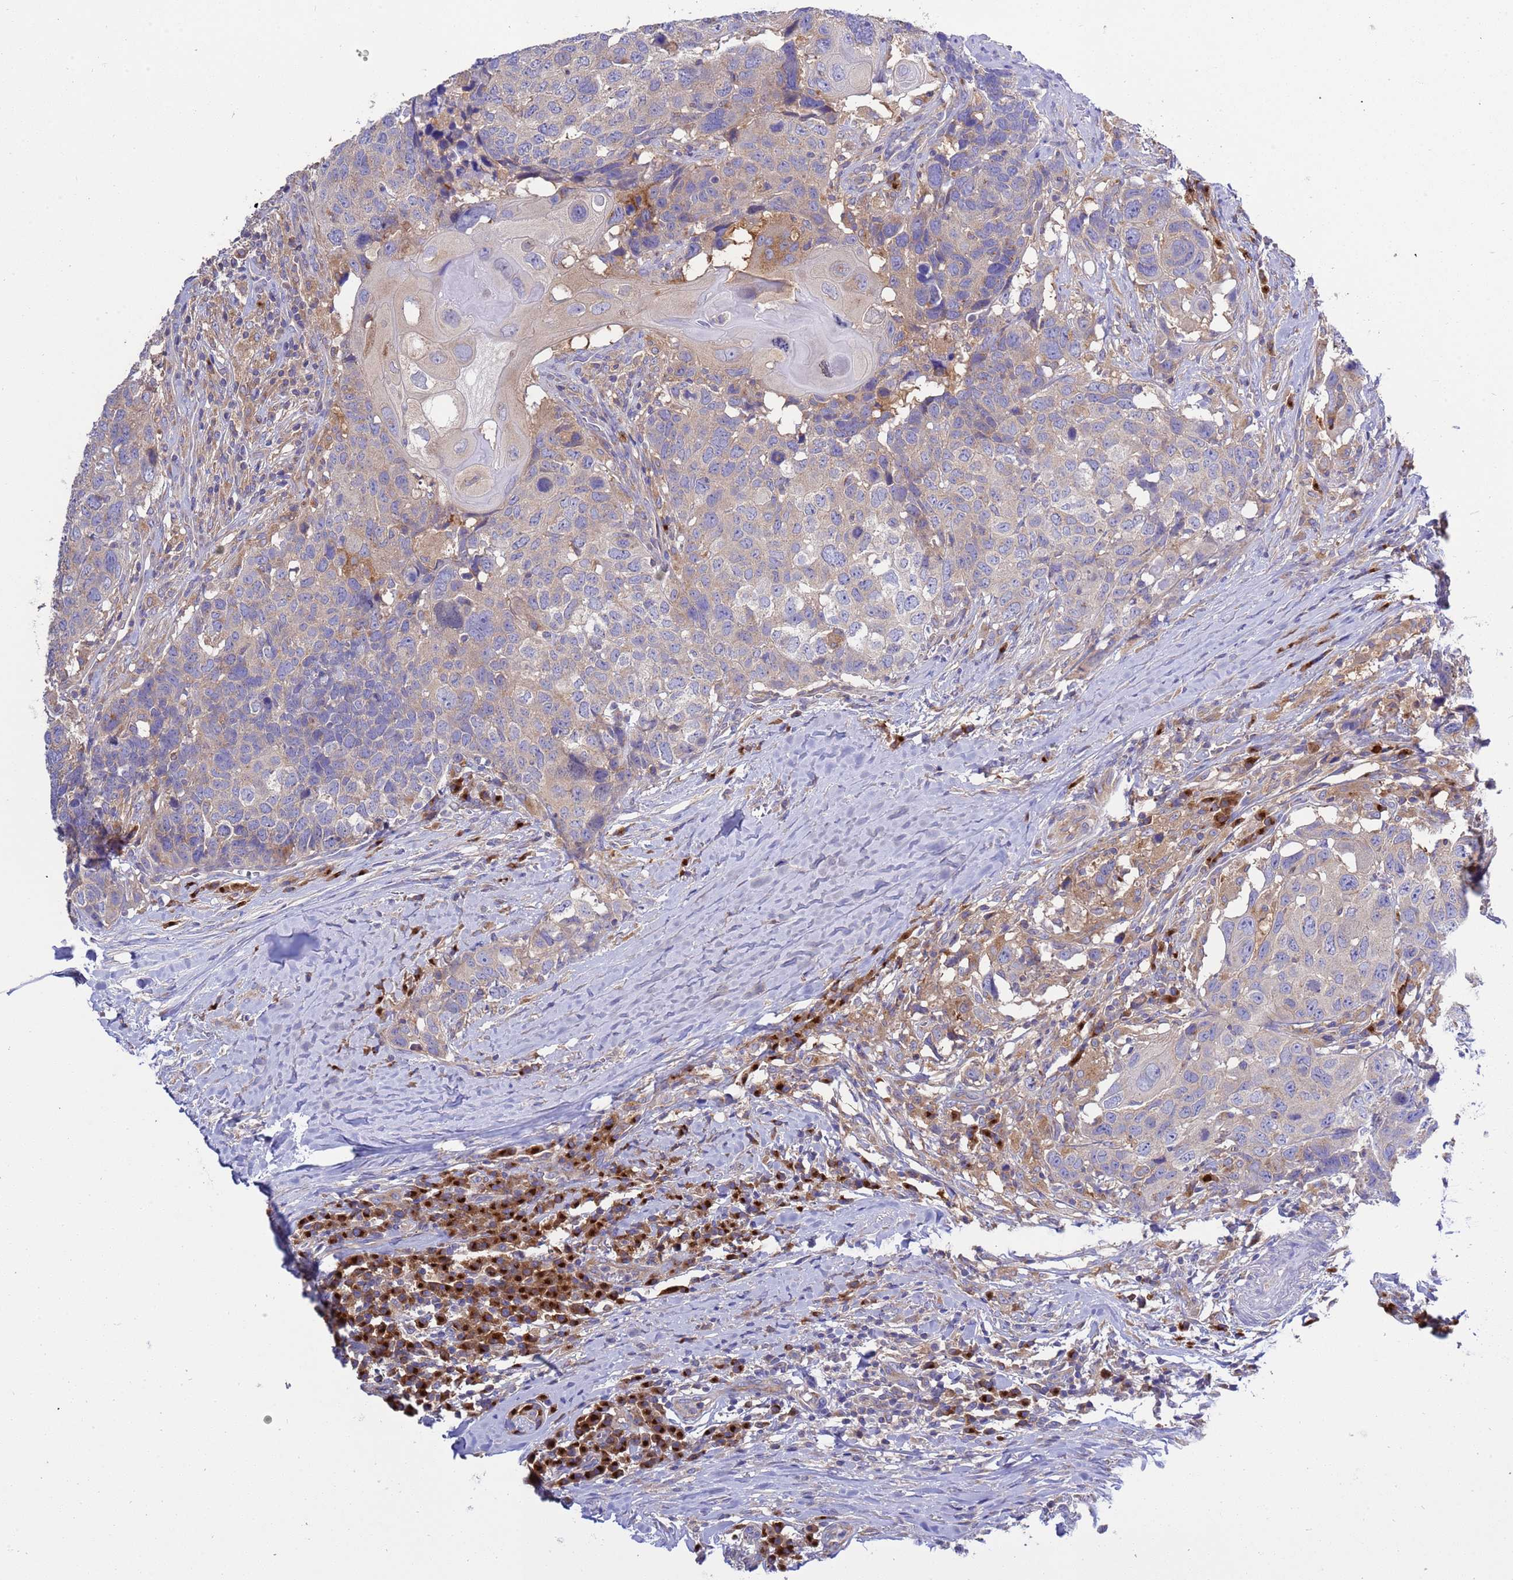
{"staining": {"intensity": "negative", "quantity": "none", "location": "none"}, "tissue": "head and neck cancer", "cell_type": "Tumor cells", "image_type": "cancer", "snomed": [{"axis": "morphology", "description": "Normal tissue, NOS"}, {"axis": "morphology", "description": "Squamous cell carcinoma, NOS"}, {"axis": "topography", "description": "Skeletal muscle"}, {"axis": "topography", "description": "Vascular tissue"}, {"axis": "topography", "description": "Peripheral nerve tissue"}, {"axis": "topography", "description": "Head-Neck"}], "caption": "An IHC histopathology image of head and neck squamous cell carcinoma is shown. There is no staining in tumor cells of head and neck squamous cell carcinoma.", "gene": "ANAPC1", "patient": {"sex": "male", "age": 66}}